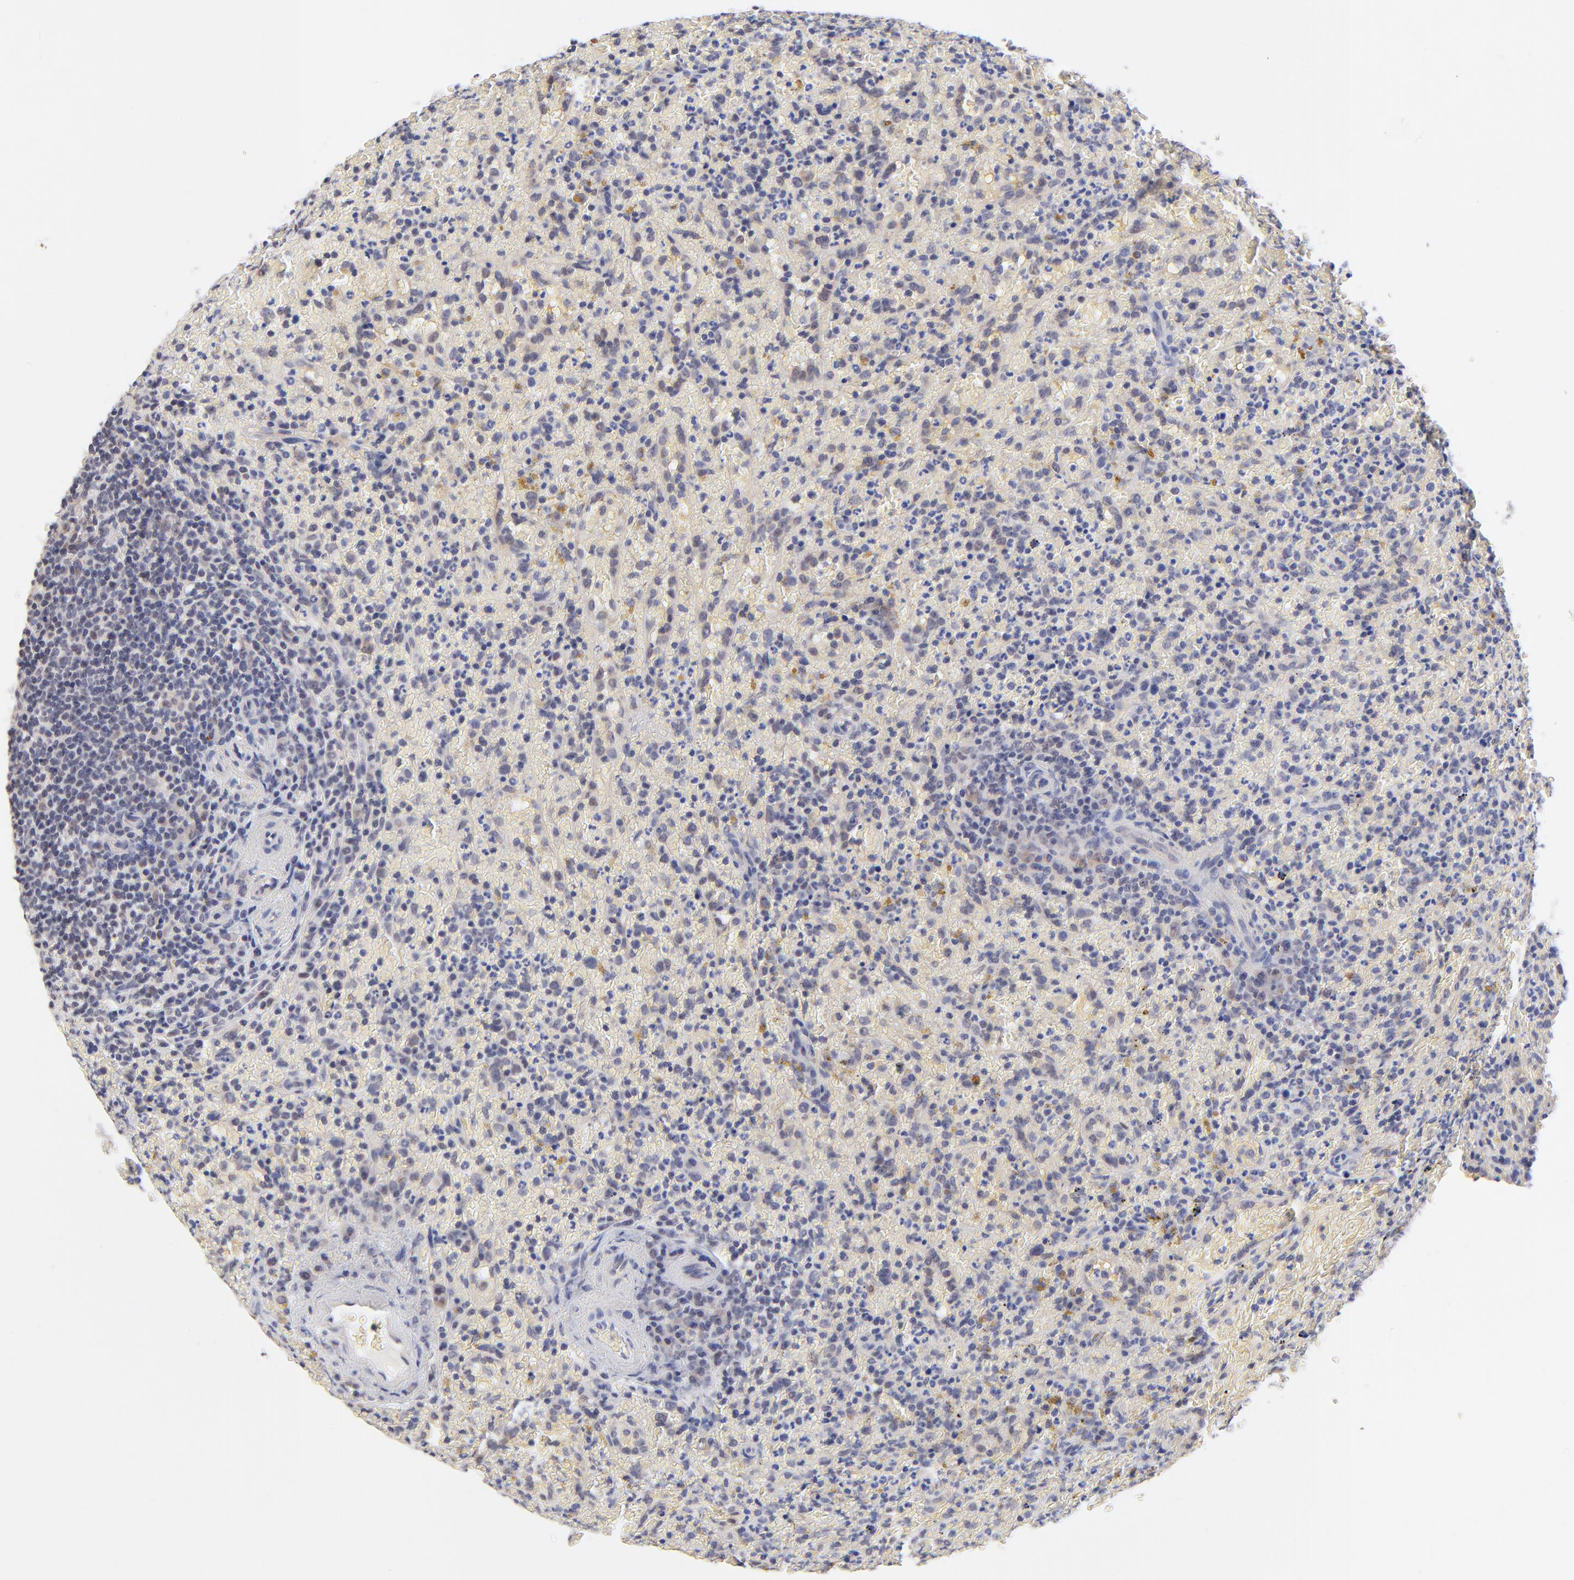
{"staining": {"intensity": "negative", "quantity": "none", "location": "none"}, "tissue": "lymphoma", "cell_type": "Tumor cells", "image_type": "cancer", "snomed": [{"axis": "morphology", "description": "Malignant lymphoma, non-Hodgkin's type, High grade"}, {"axis": "topography", "description": "Spleen"}, {"axis": "topography", "description": "Lymph node"}], "caption": "Immunohistochemistry (IHC) of human lymphoma reveals no staining in tumor cells. (DAB (3,3'-diaminobenzidine) immunohistochemistry visualized using brightfield microscopy, high magnification).", "gene": "FBXO8", "patient": {"sex": "female", "age": 70}}